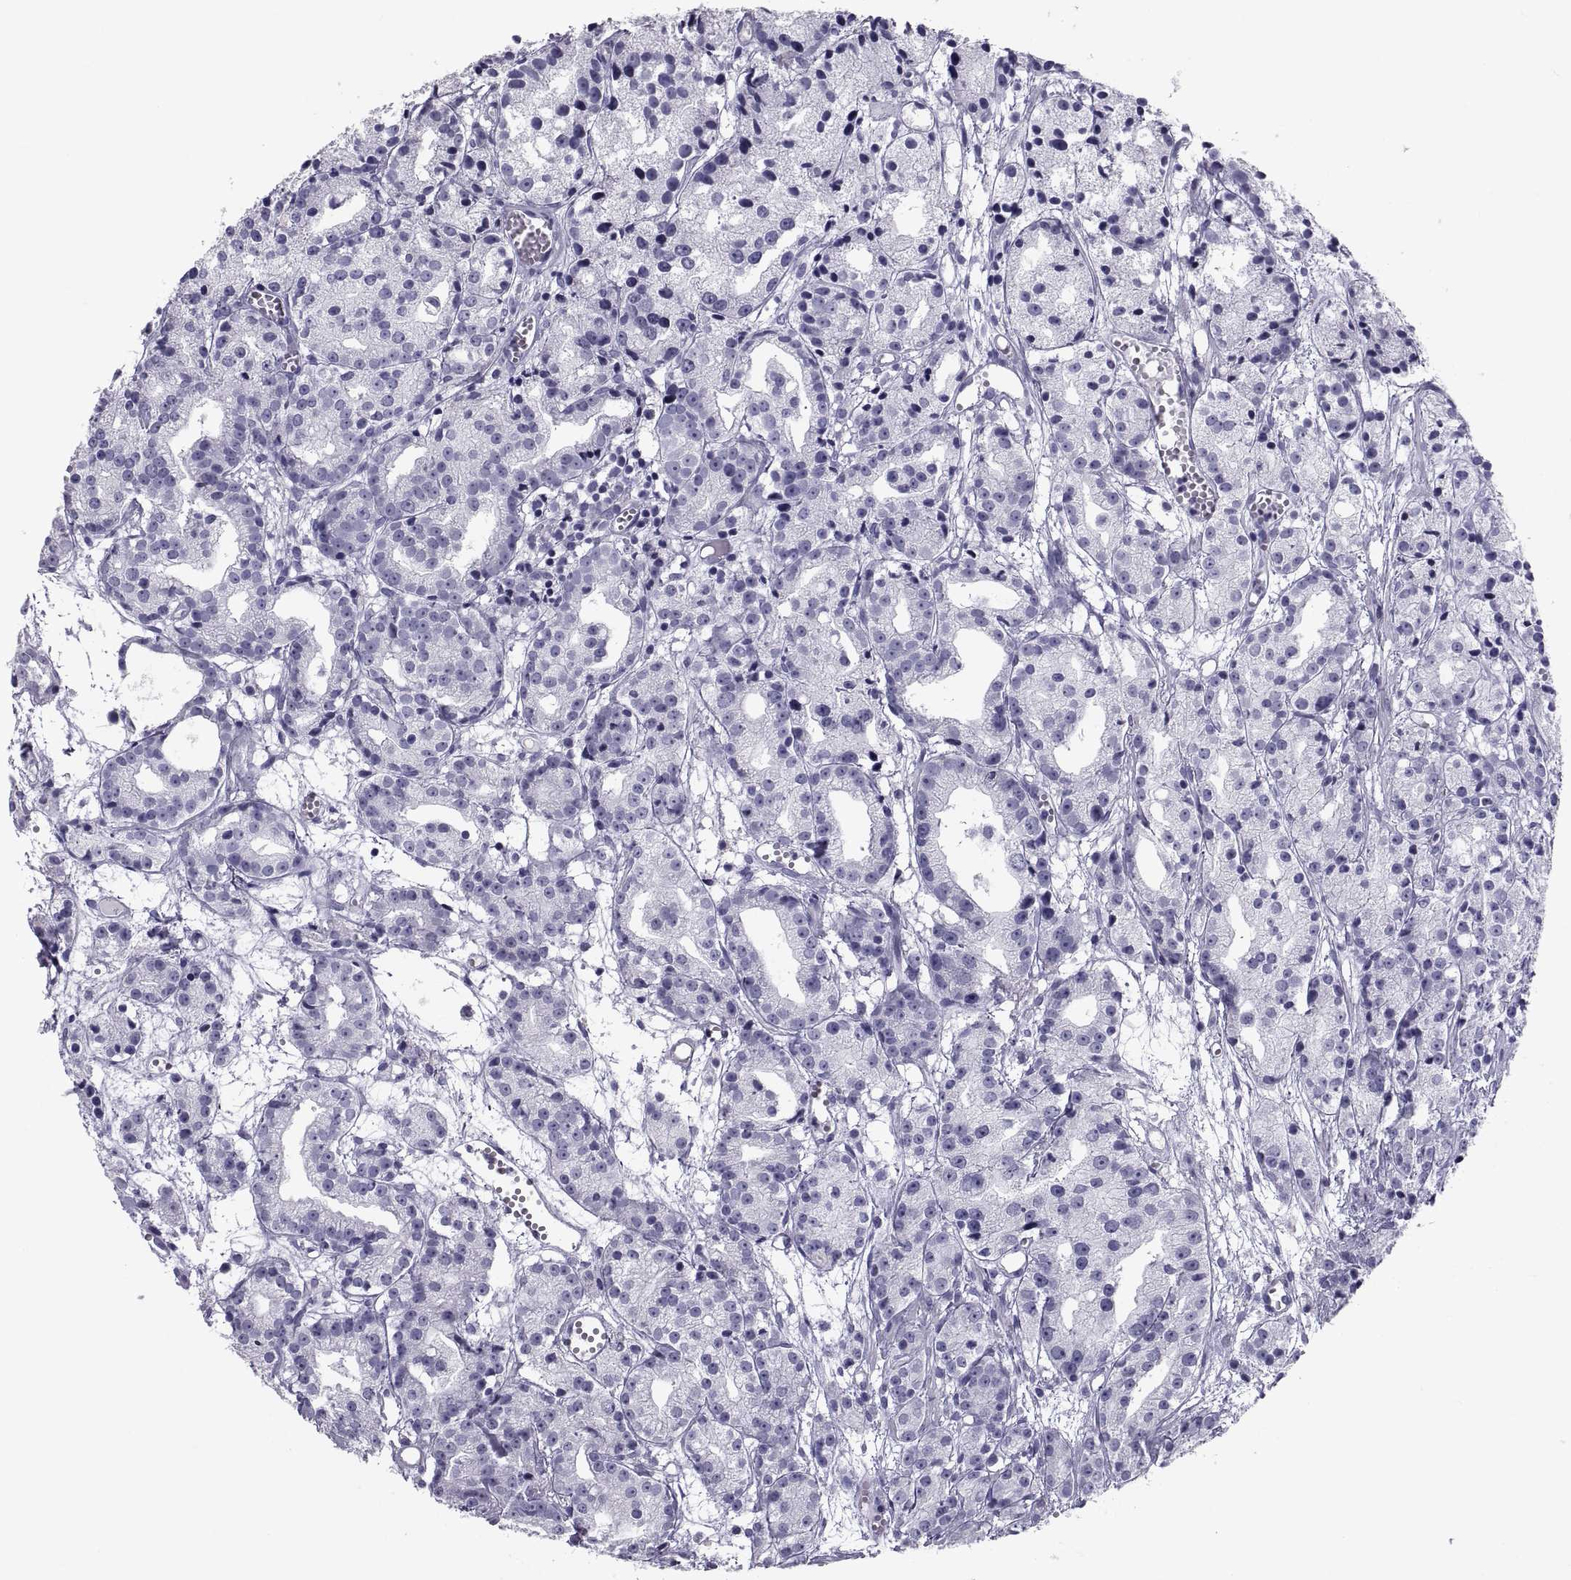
{"staining": {"intensity": "negative", "quantity": "none", "location": "none"}, "tissue": "prostate cancer", "cell_type": "Tumor cells", "image_type": "cancer", "snomed": [{"axis": "morphology", "description": "Adenocarcinoma, Medium grade"}, {"axis": "topography", "description": "Prostate"}], "caption": "Immunohistochemical staining of human prostate cancer displays no significant positivity in tumor cells. Brightfield microscopy of immunohistochemistry stained with DAB (brown) and hematoxylin (blue), captured at high magnification.", "gene": "CRISP1", "patient": {"sex": "male", "age": 74}}